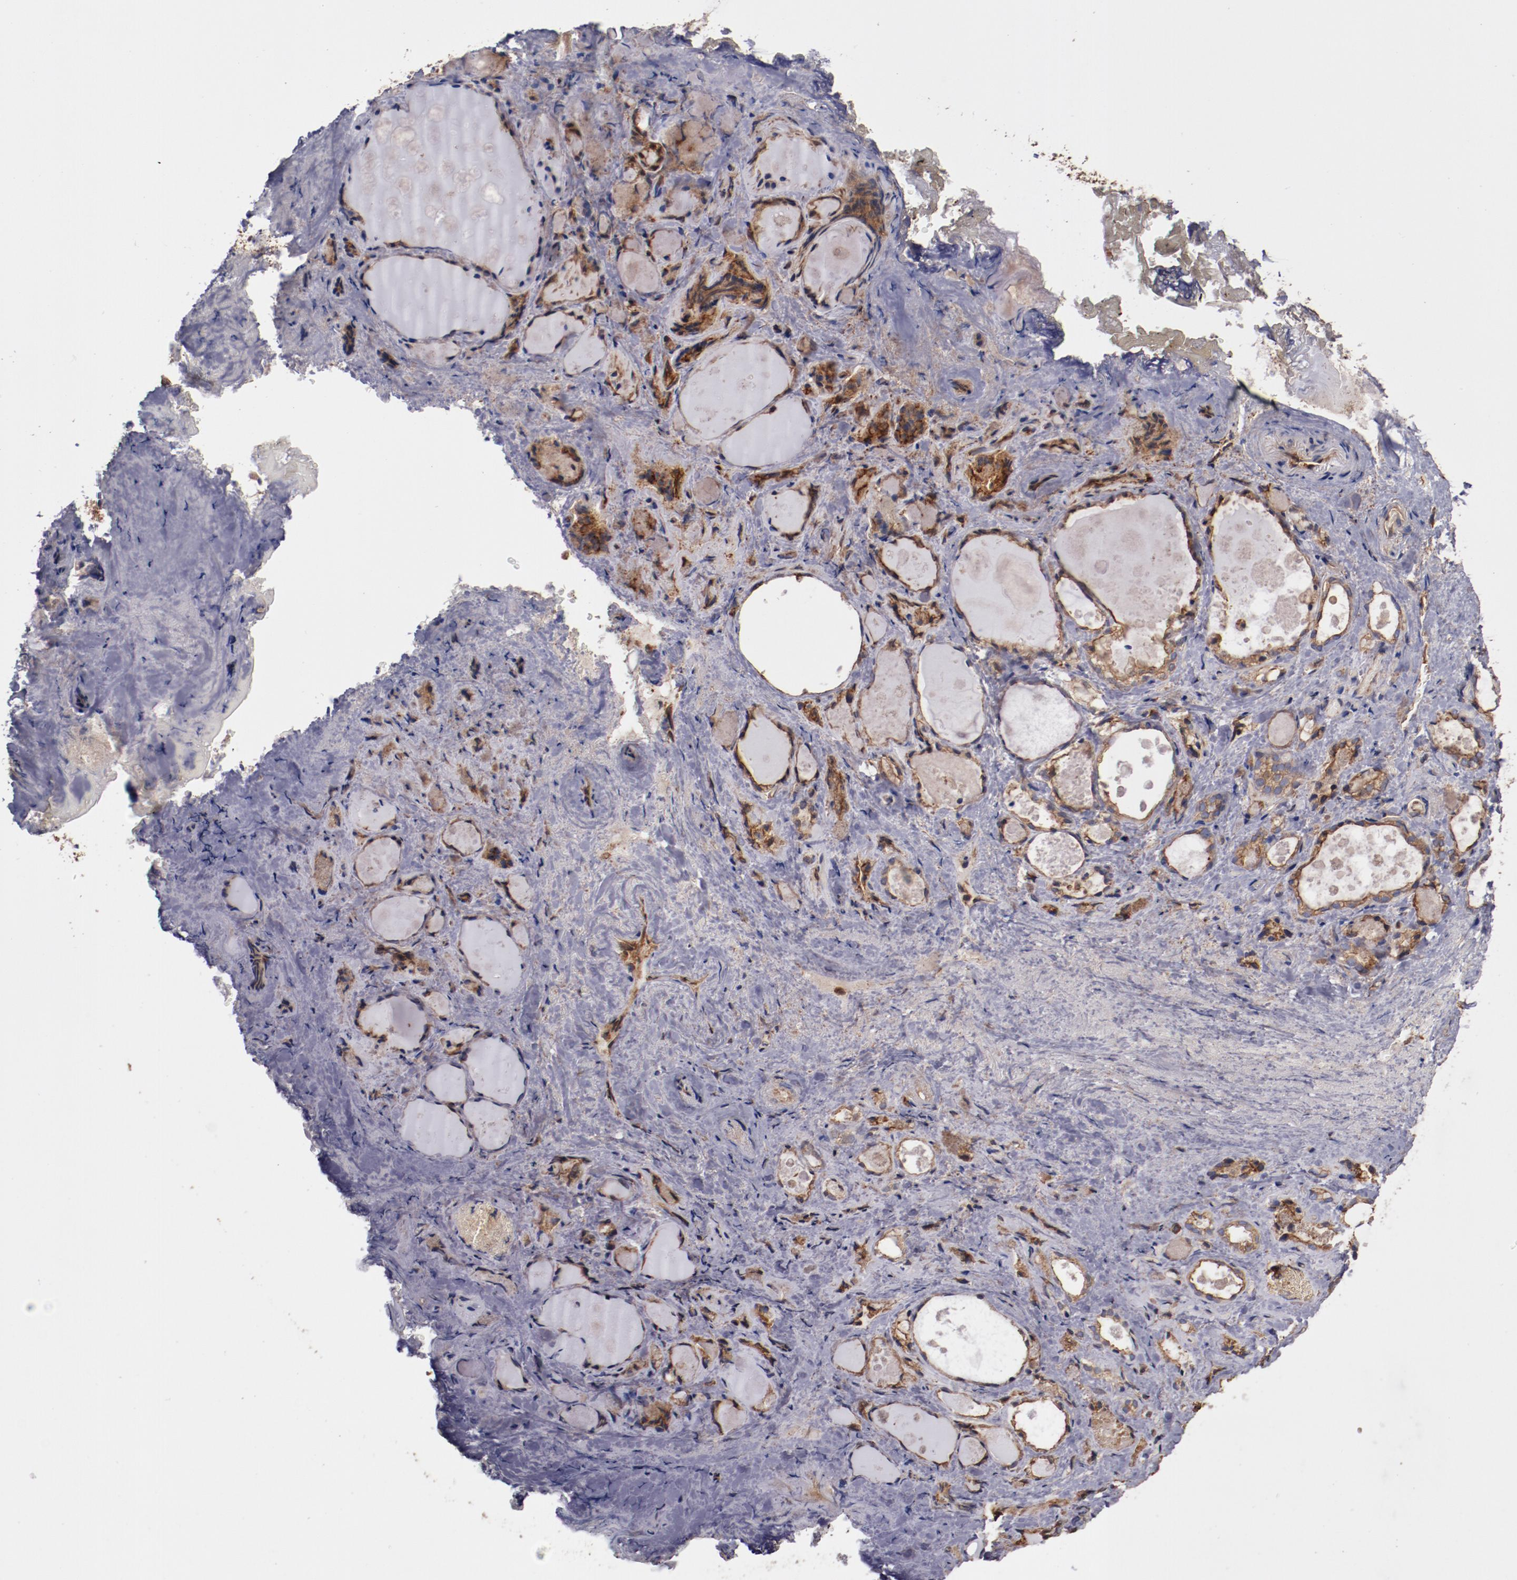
{"staining": {"intensity": "strong", "quantity": ">75%", "location": "cytoplasmic/membranous"}, "tissue": "thyroid gland", "cell_type": "Glandular cells", "image_type": "normal", "snomed": [{"axis": "morphology", "description": "Normal tissue, NOS"}, {"axis": "topography", "description": "Thyroid gland"}], "caption": "An immunohistochemistry (IHC) micrograph of normal tissue is shown. Protein staining in brown highlights strong cytoplasmic/membranous positivity in thyroid gland within glandular cells.", "gene": "TMOD3", "patient": {"sex": "female", "age": 75}}